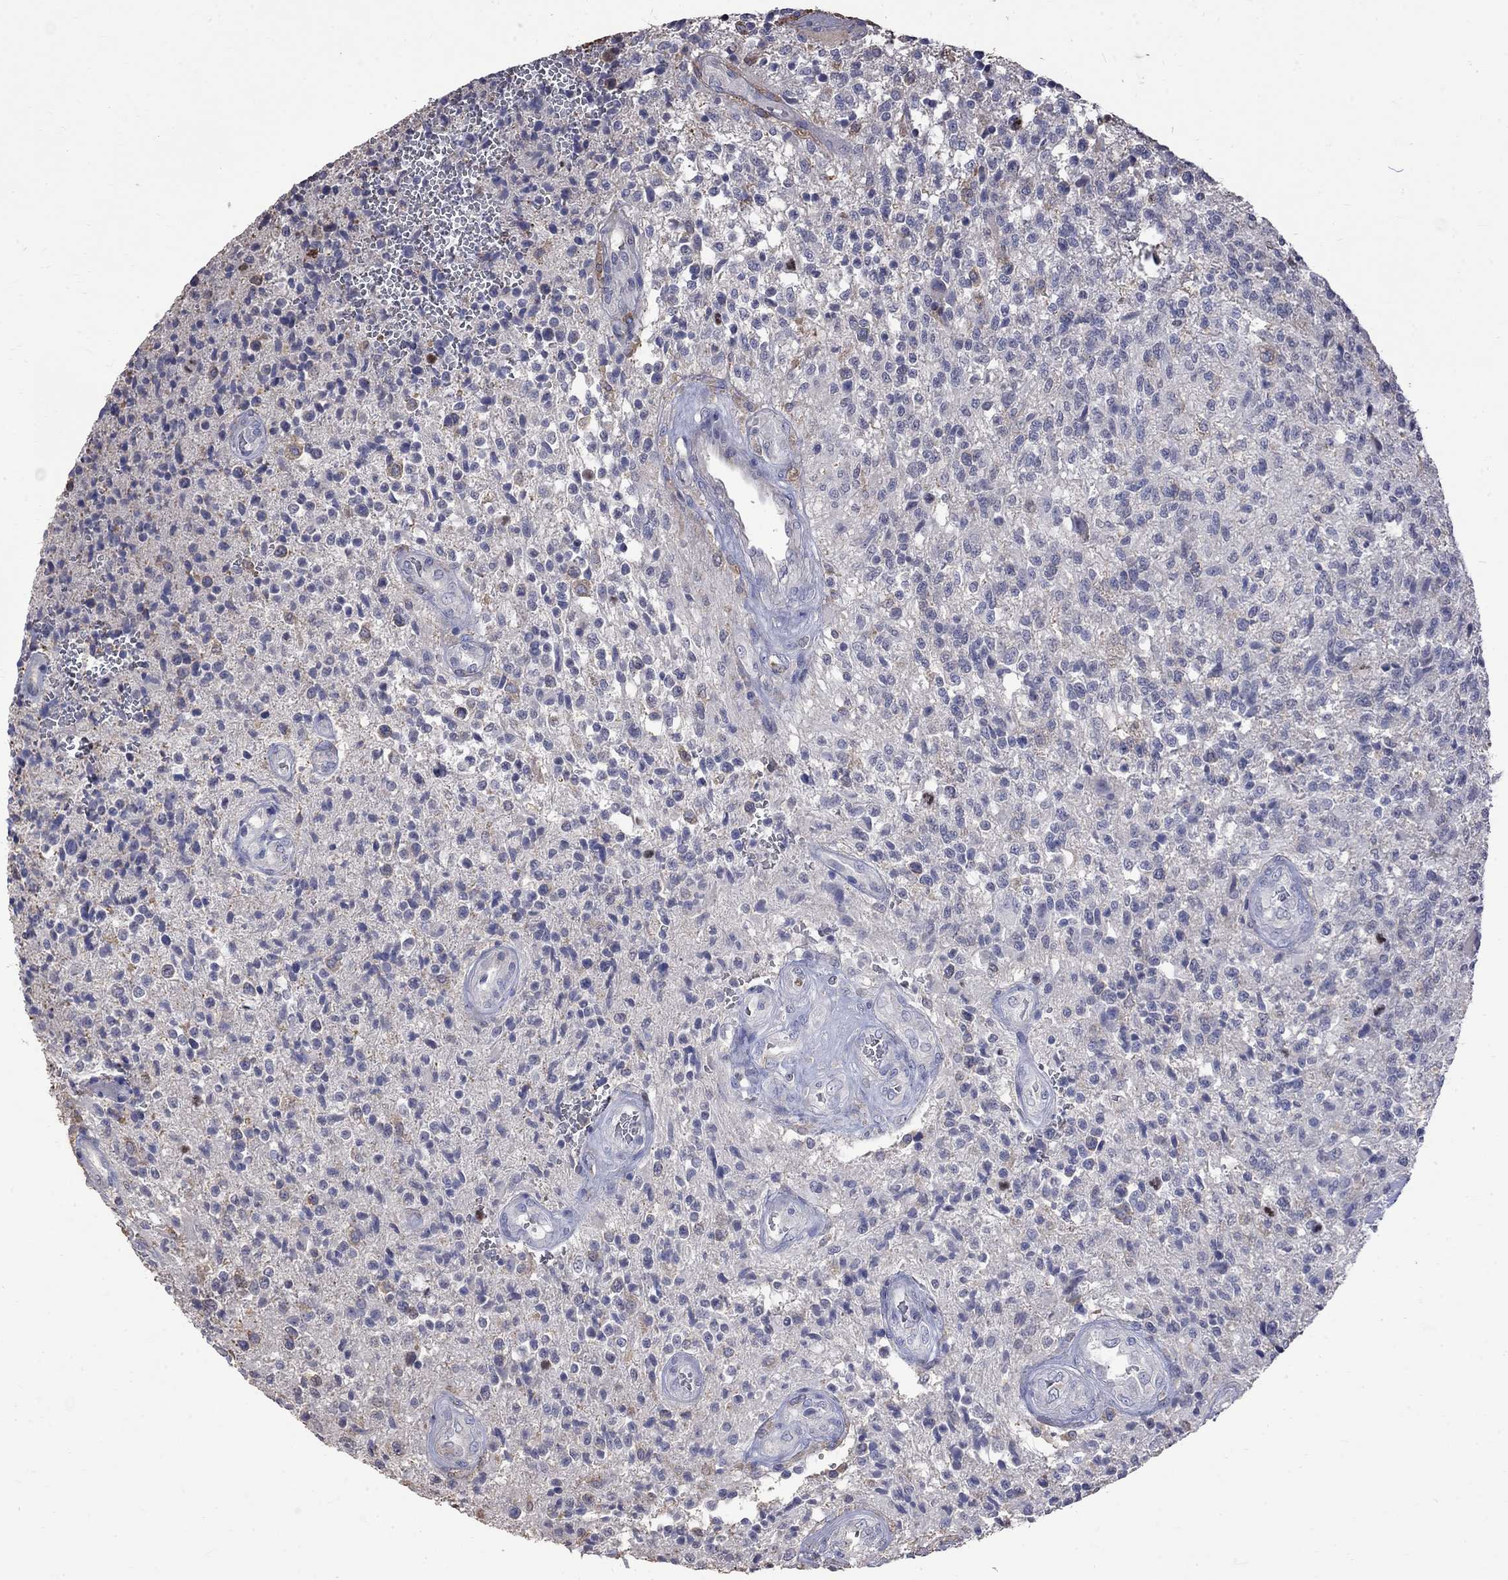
{"staining": {"intensity": "negative", "quantity": "none", "location": "none"}, "tissue": "glioma", "cell_type": "Tumor cells", "image_type": "cancer", "snomed": [{"axis": "morphology", "description": "Glioma, malignant, High grade"}, {"axis": "topography", "description": "Brain"}], "caption": "This is an IHC image of high-grade glioma (malignant). There is no staining in tumor cells.", "gene": "CKAP2", "patient": {"sex": "male", "age": 56}}